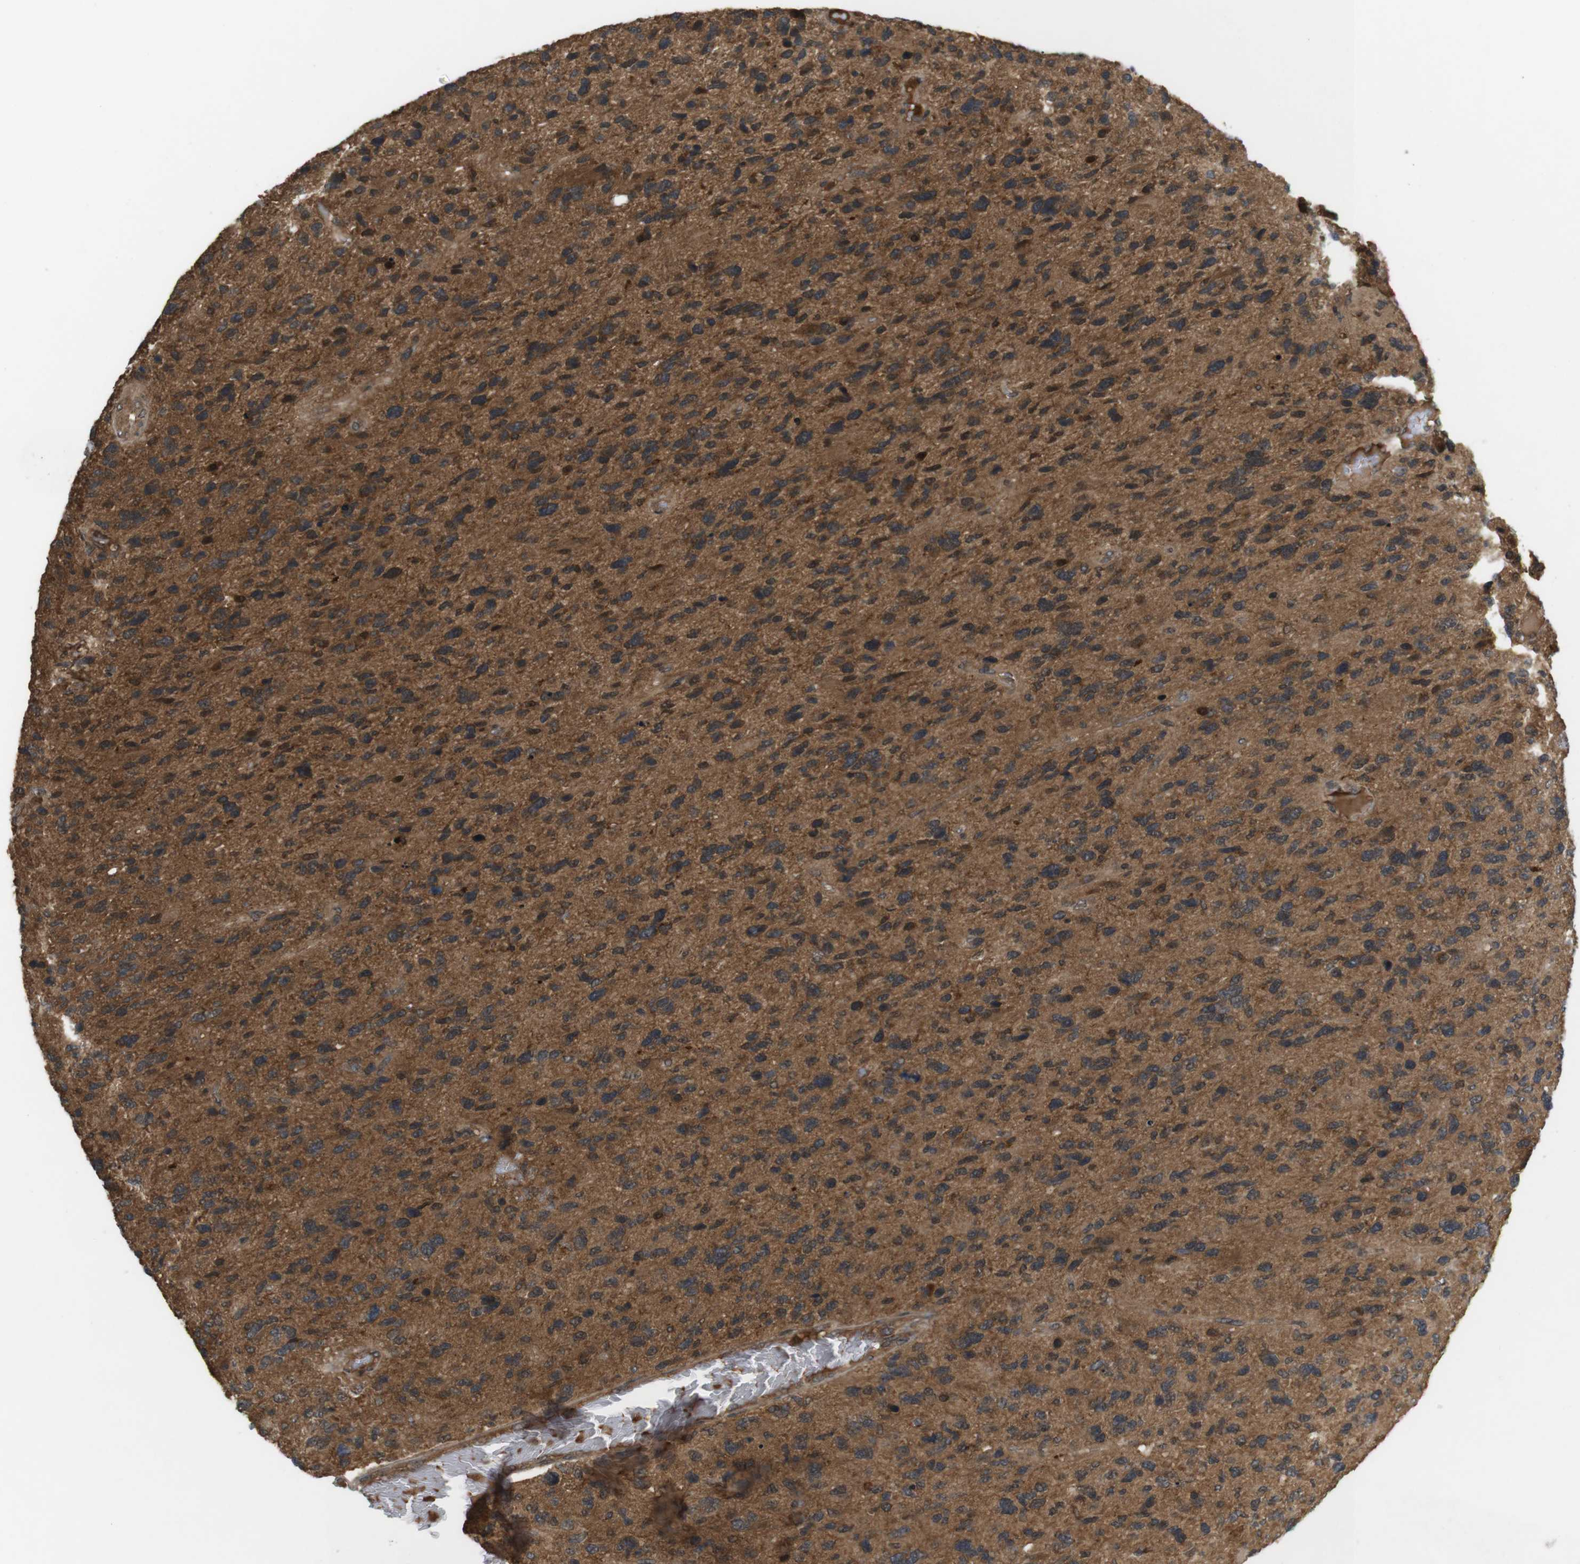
{"staining": {"intensity": "moderate", "quantity": ">75%", "location": "cytoplasmic/membranous"}, "tissue": "glioma", "cell_type": "Tumor cells", "image_type": "cancer", "snomed": [{"axis": "morphology", "description": "Glioma, malignant, High grade"}, {"axis": "topography", "description": "Brain"}], "caption": "Immunohistochemical staining of malignant high-grade glioma shows moderate cytoplasmic/membranous protein positivity in approximately >75% of tumor cells.", "gene": "NFKBIE", "patient": {"sex": "female", "age": 58}}